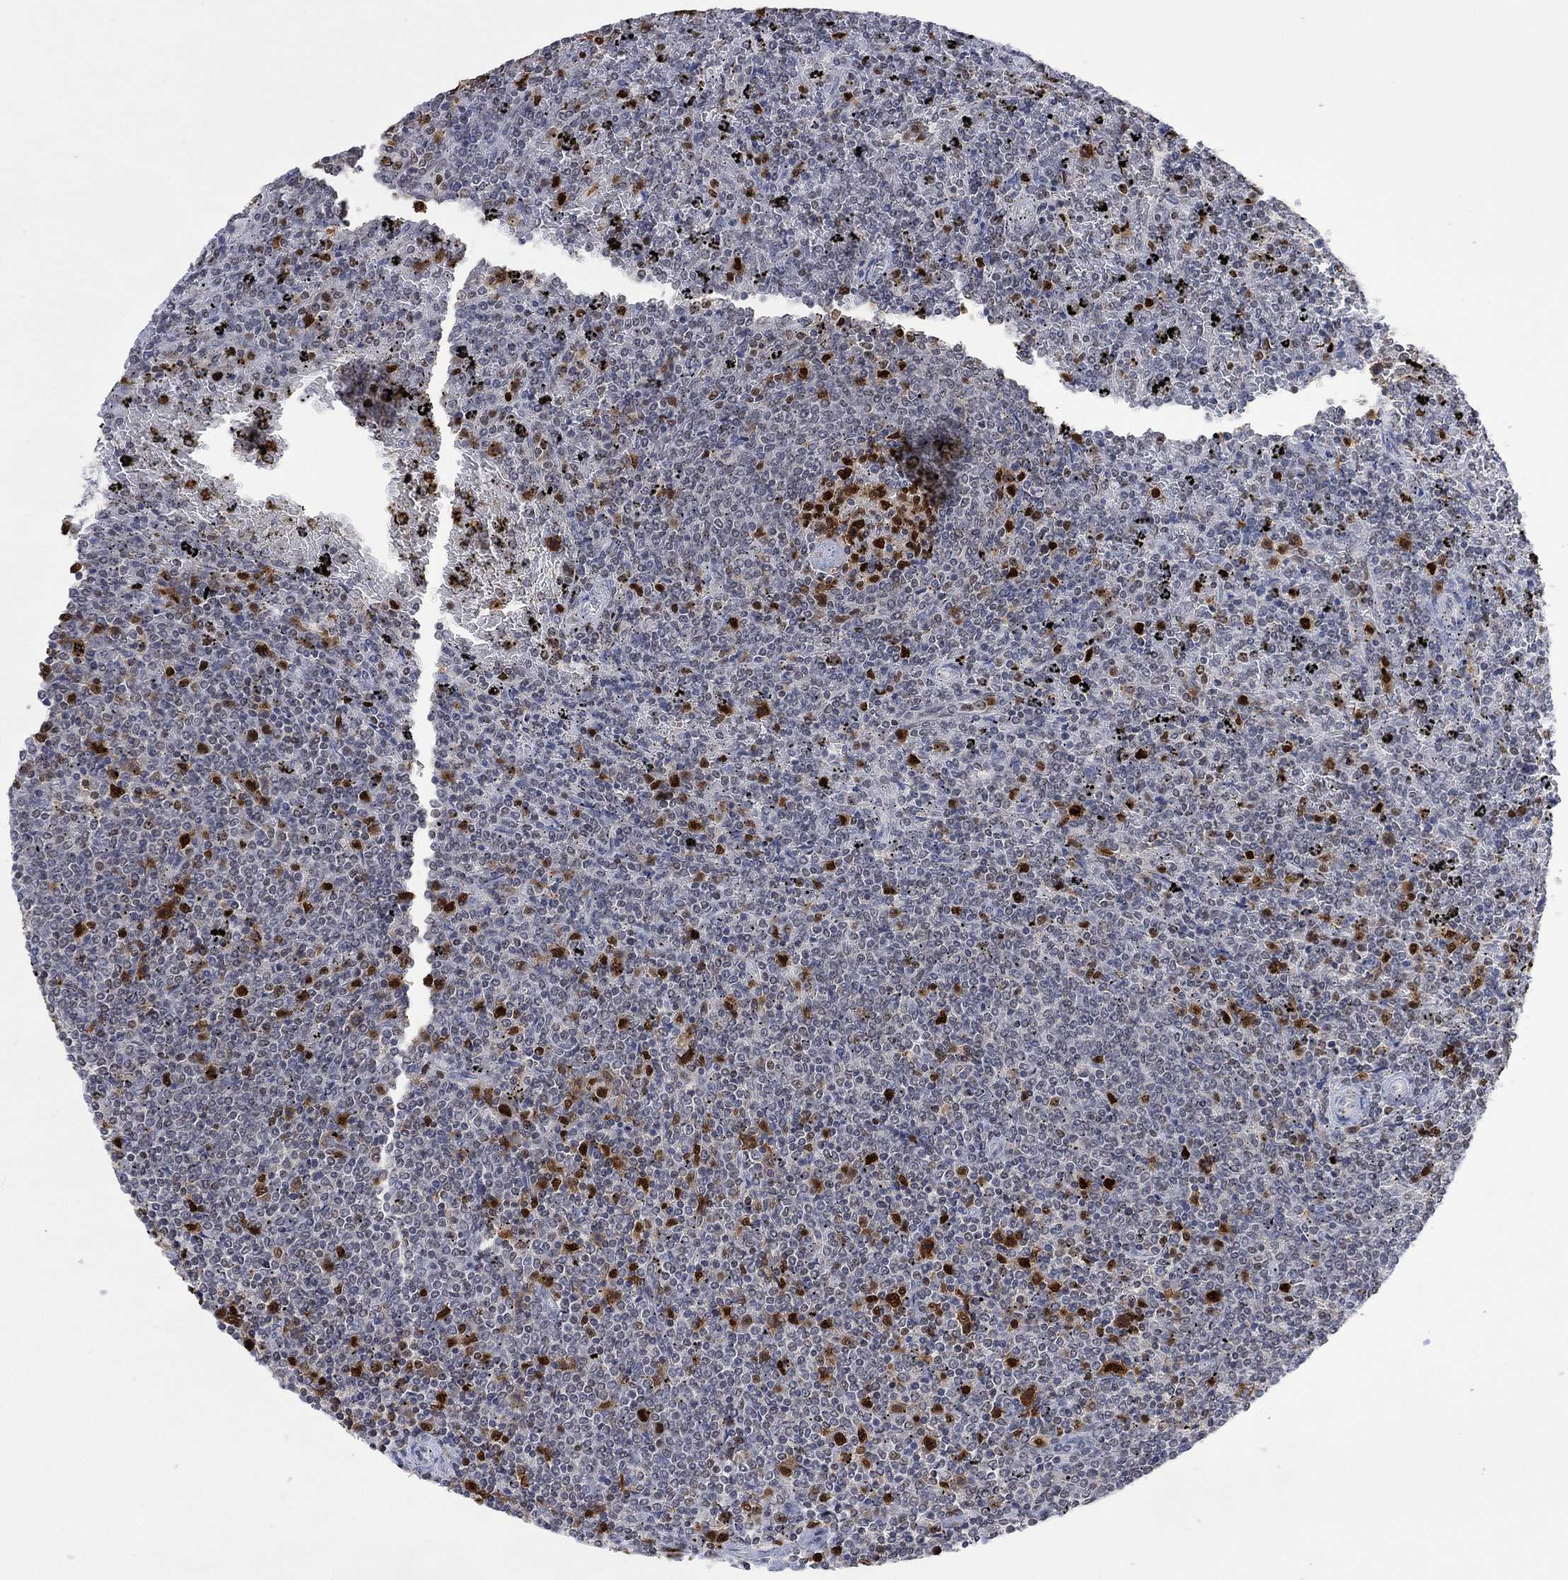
{"staining": {"intensity": "strong", "quantity": "<25%", "location": "nuclear"}, "tissue": "lymphoma", "cell_type": "Tumor cells", "image_type": "cancer", "snomed": [{"axis": "morphology", "description": "Malignant lymphoma, non-Hodgkin's type, Low grade"}, {"axis": "topography", "description": "Spleen"}], "caption": "Lymphoma was stained to show a protein in brown. There is medium levels of strong nuclear positivity in about <25% of tumor cells. The protein is shown in brown color, while the nuclei are stained blue.", "gene": "RAD54L2", "patient": {"sex": "female", "age": 77}}